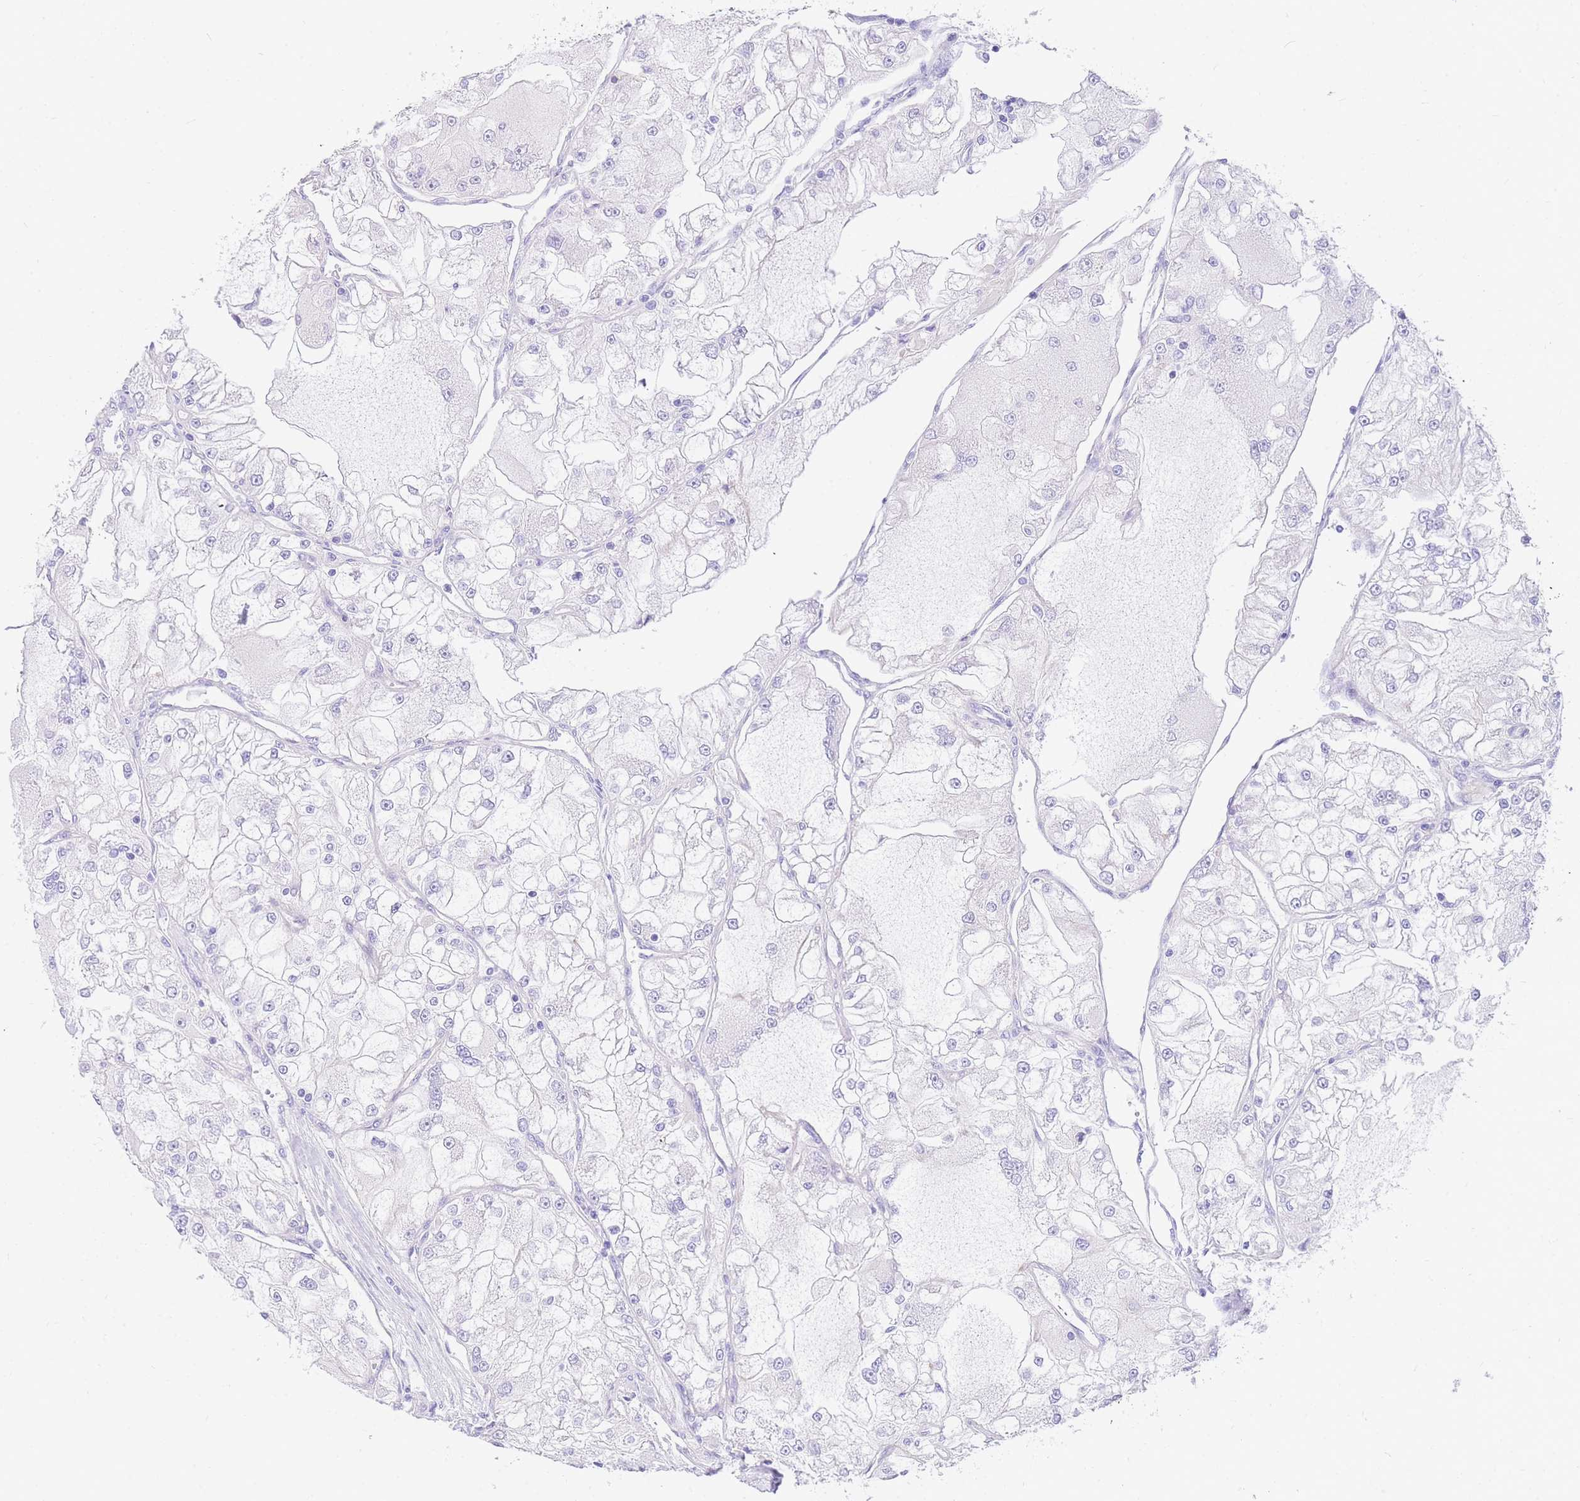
{"staining": {"intensity": "negative", "quantity": "none", "location": "none"}, "tissue": "renal cancer", "cell_type": "Tumor cells", "image_type": "cancer", "snomed": [{"axis": "morphology", "description": "Adenocarcinoma, NOS"}, {"axis": "topography", "description": "Kidney"}], "caption": "There is no significant positivity in tumor cells of adenocarcinoma (renal). (DAB immunohistochemistry (IHC), high magnification).", "gene": "UPK1A", "patient": {"sex": "female", "age": 72}}